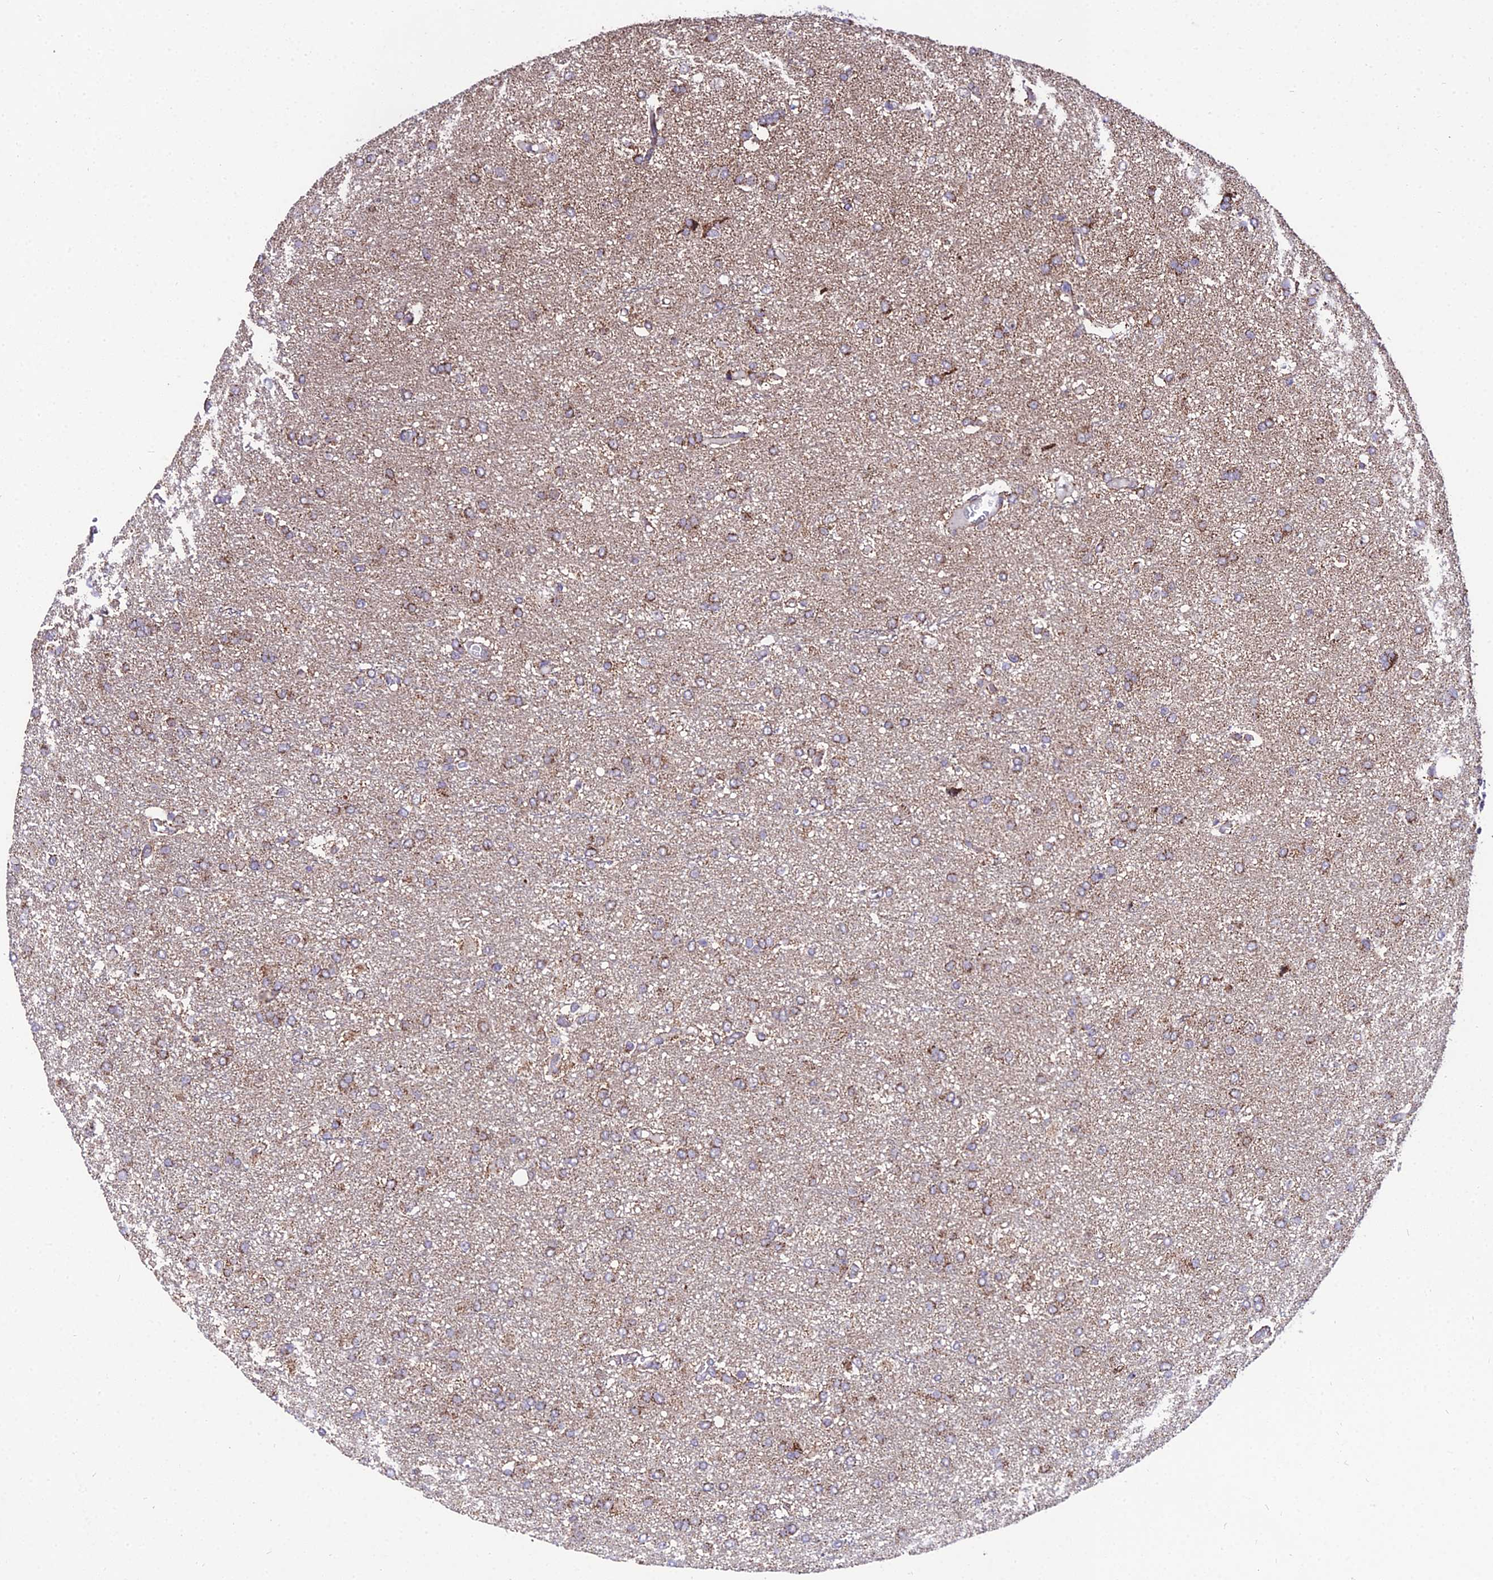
{"staining": {"intensity": "moderate", "quantity": "25%-75%", "location": "cytoplasmic/membranous"}, "tissue": "glioma", "cell_type": "Tumor cells", "image_type": "cancer", "snomed": [{"axis": "morphology", "description": "Glioma, malignant, High grade"}, {"axis": "topography", "description": "Brain"}], "caption": "Protein expression analysis of human malignant glioma (high-grade) reveals moderate cytoplasmic/membranous expression in about 25%-75% of tumor cells. (IHC, brightfield microscopy, high magnification).", "gene": "PSMD2", "patient": {"sex": "female", "age": 74}}